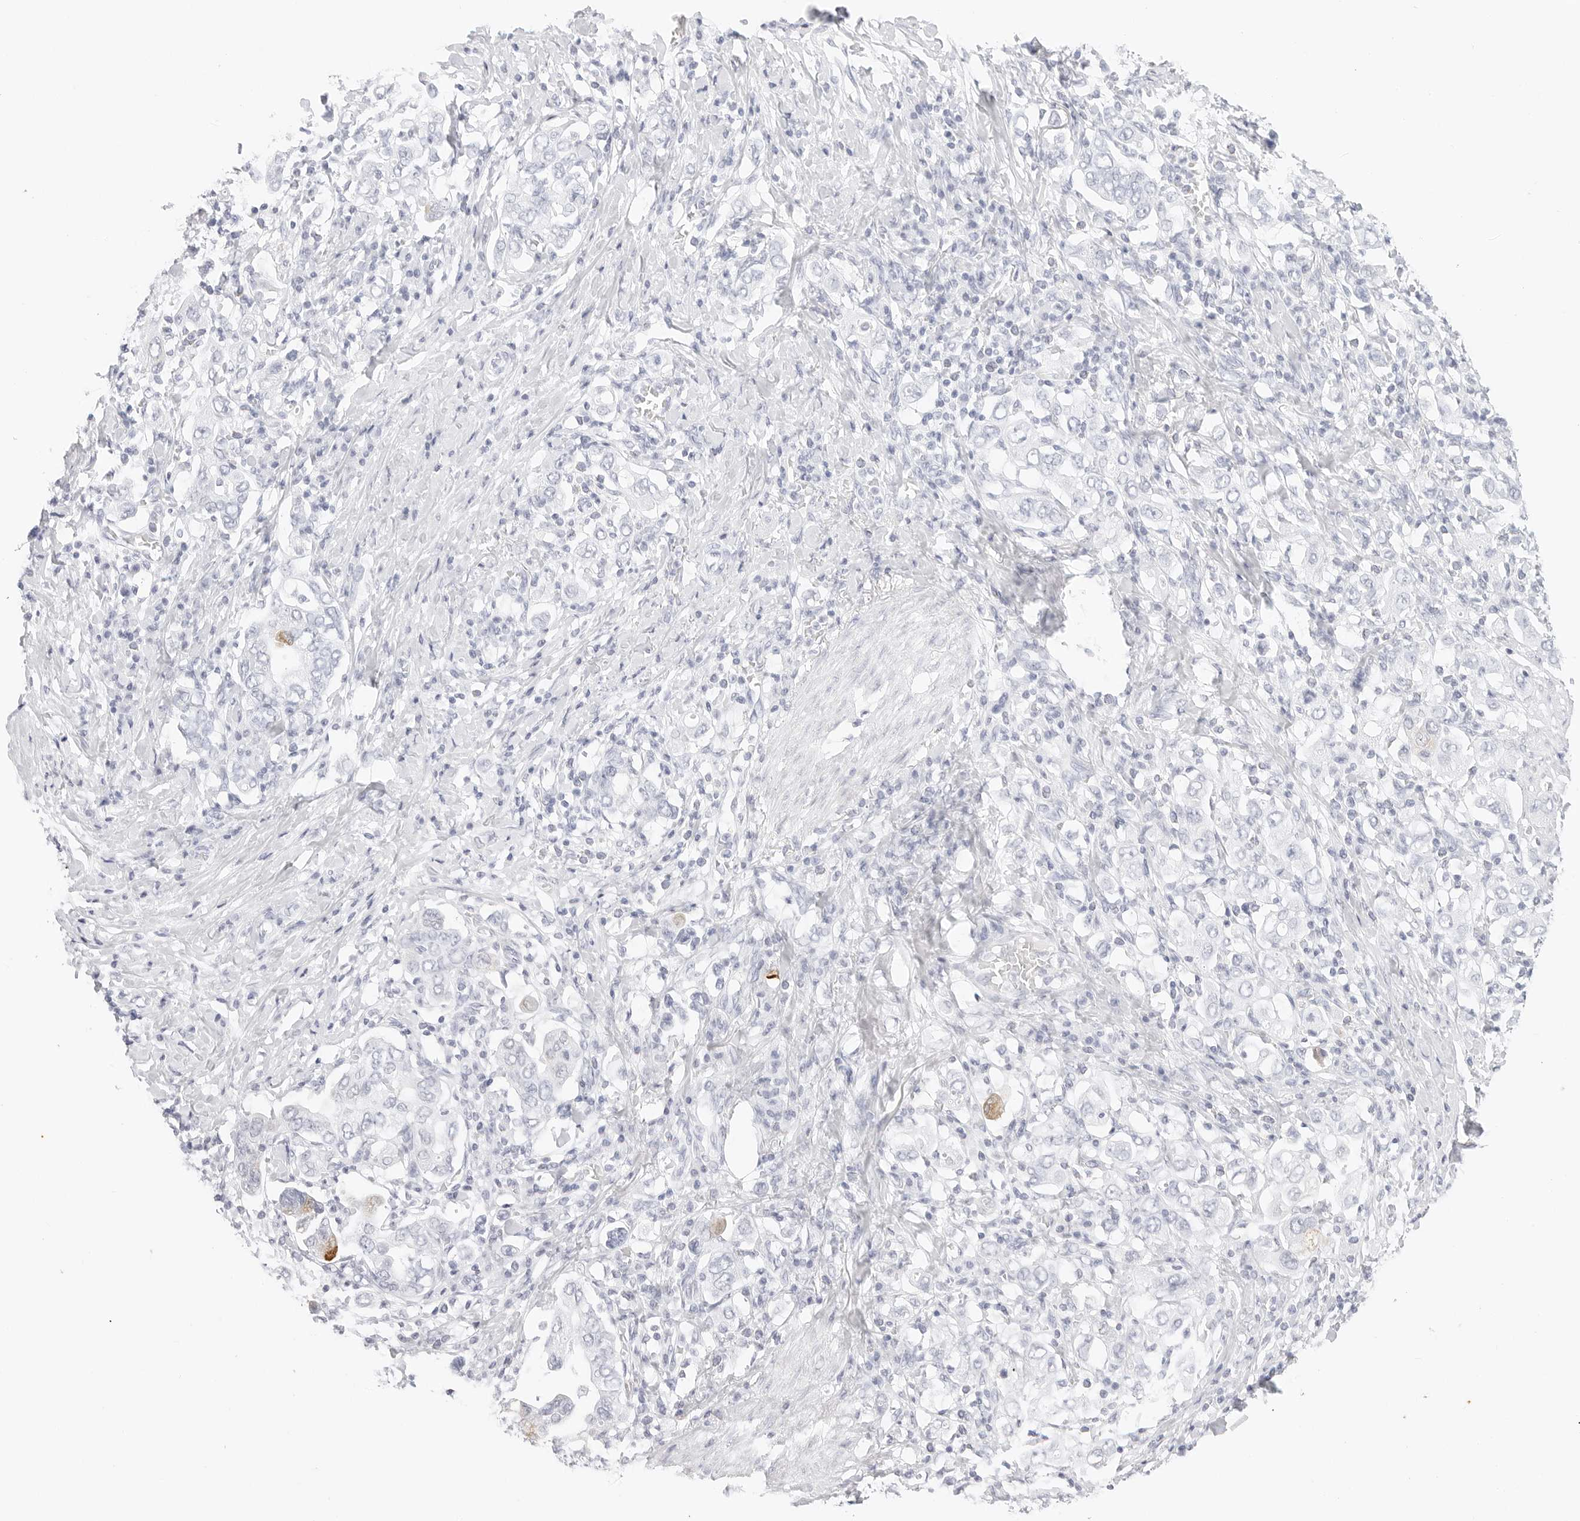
{"staining": {"intensity": "negative", "quantity": "none", "location": "none"}, "tissue": "stomach cancer", "cell_type": "Tumor cells", "image_type": "cancer", "snomed": [{"axis": "morphology", "description": "Adenocarcinoma, NOS"}, {"axis": "topography", "description": "Stomach, upper"}], "caption": "Tumor cells are negative for brown protein staining in adenocarcinoma (stomach).", "gene": "TFF2", "patient": {"sex": "male", "age": 62}}